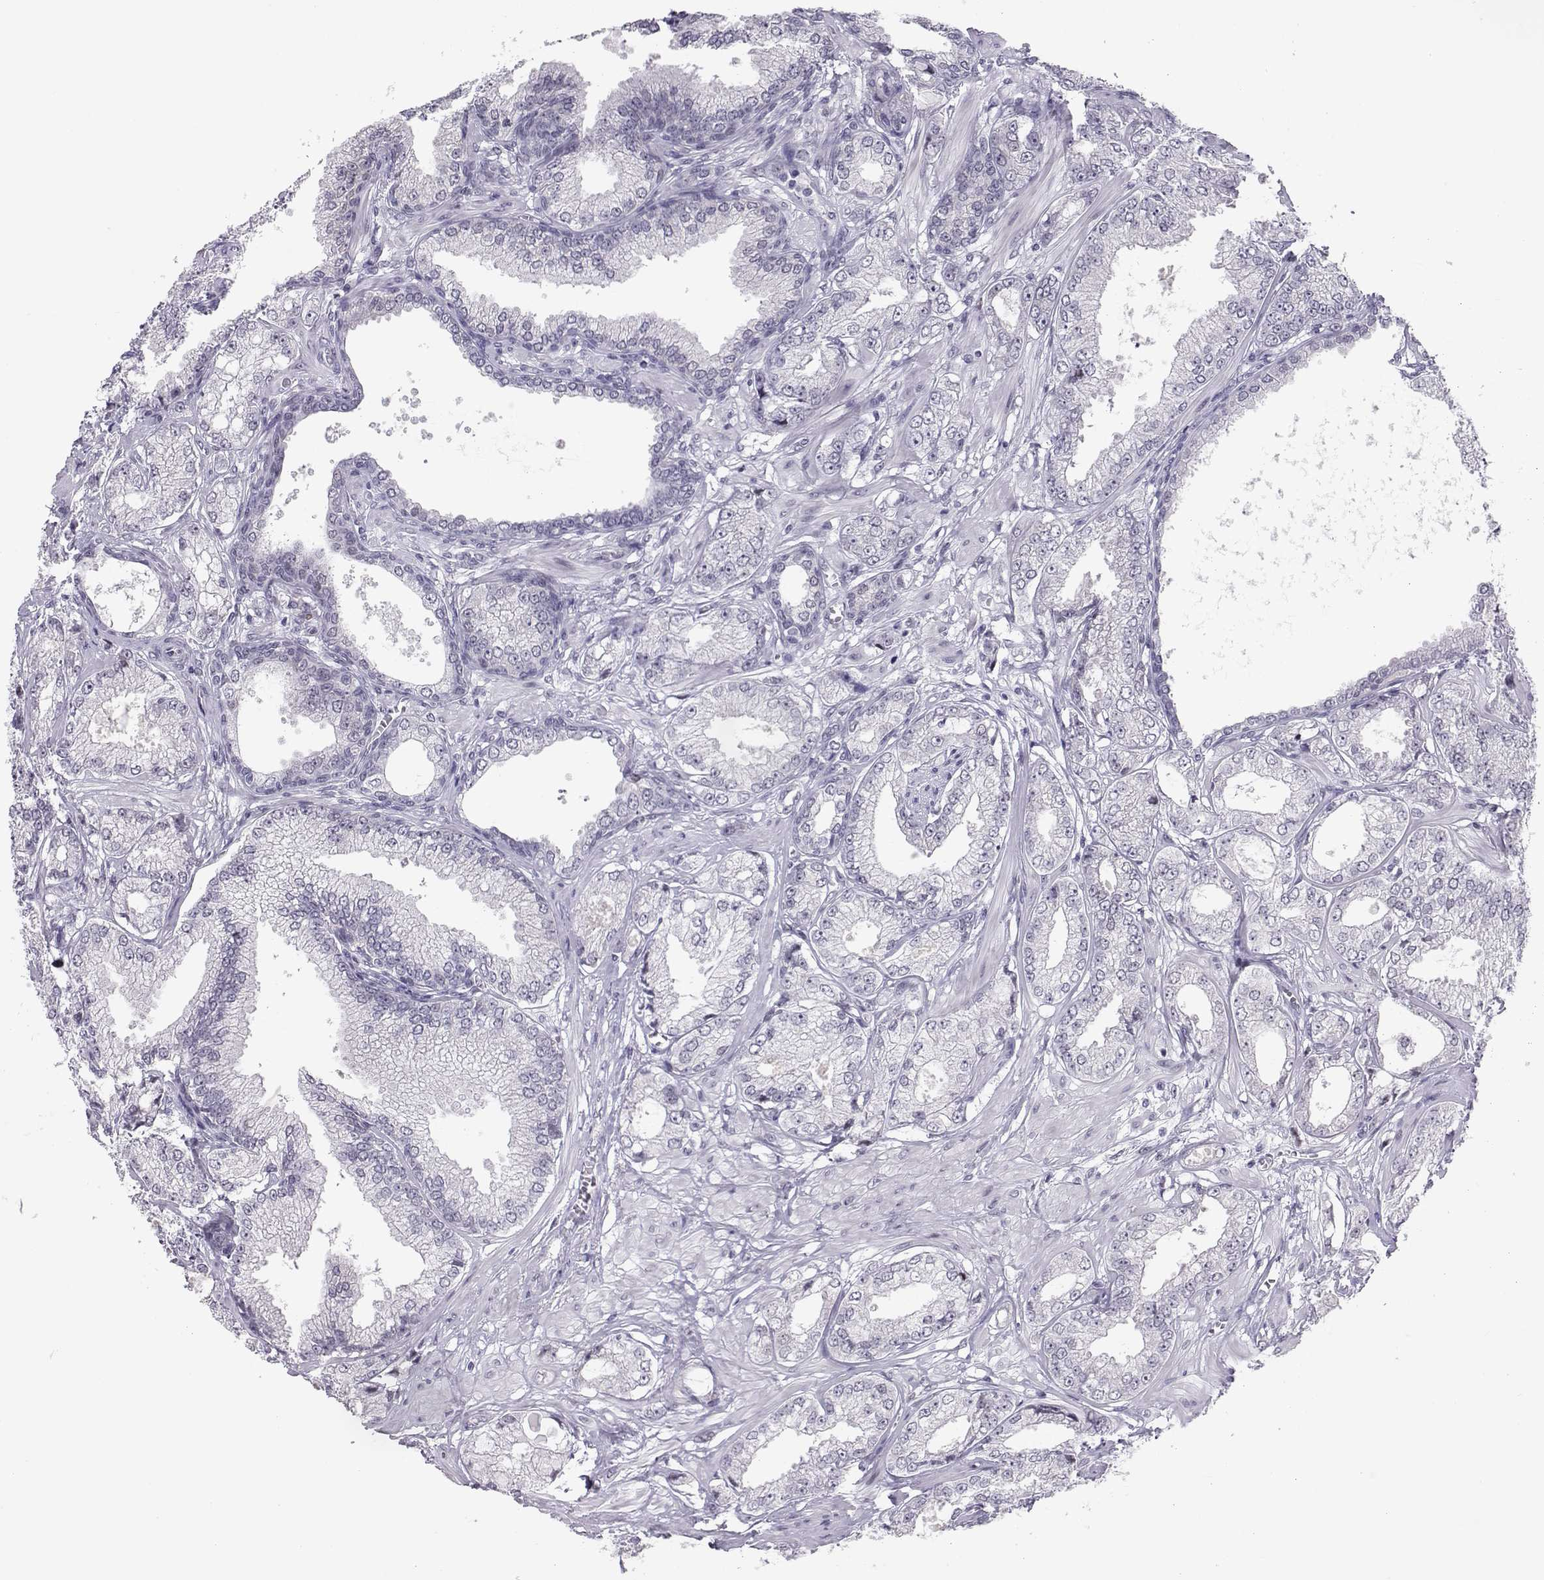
{"staining": {"intensity": "negative", "quantity": "none", "location": "none"}, "tissue": "prostate cancer", "cell_type": "Tumor cells", "image_type": "cancer", "snomed": [{"axis": "morphology", "description": "Adenocarcinoma, NOS"}, {"axis": "topography", "description": "Prostate"}], "caption": "Adenocarcinoma (prostate) stained for a protein using immunohistochemistry shows no staining tumor cells.", "gene": "SIX6", "patient": {"sex": "male", "age": 64}}